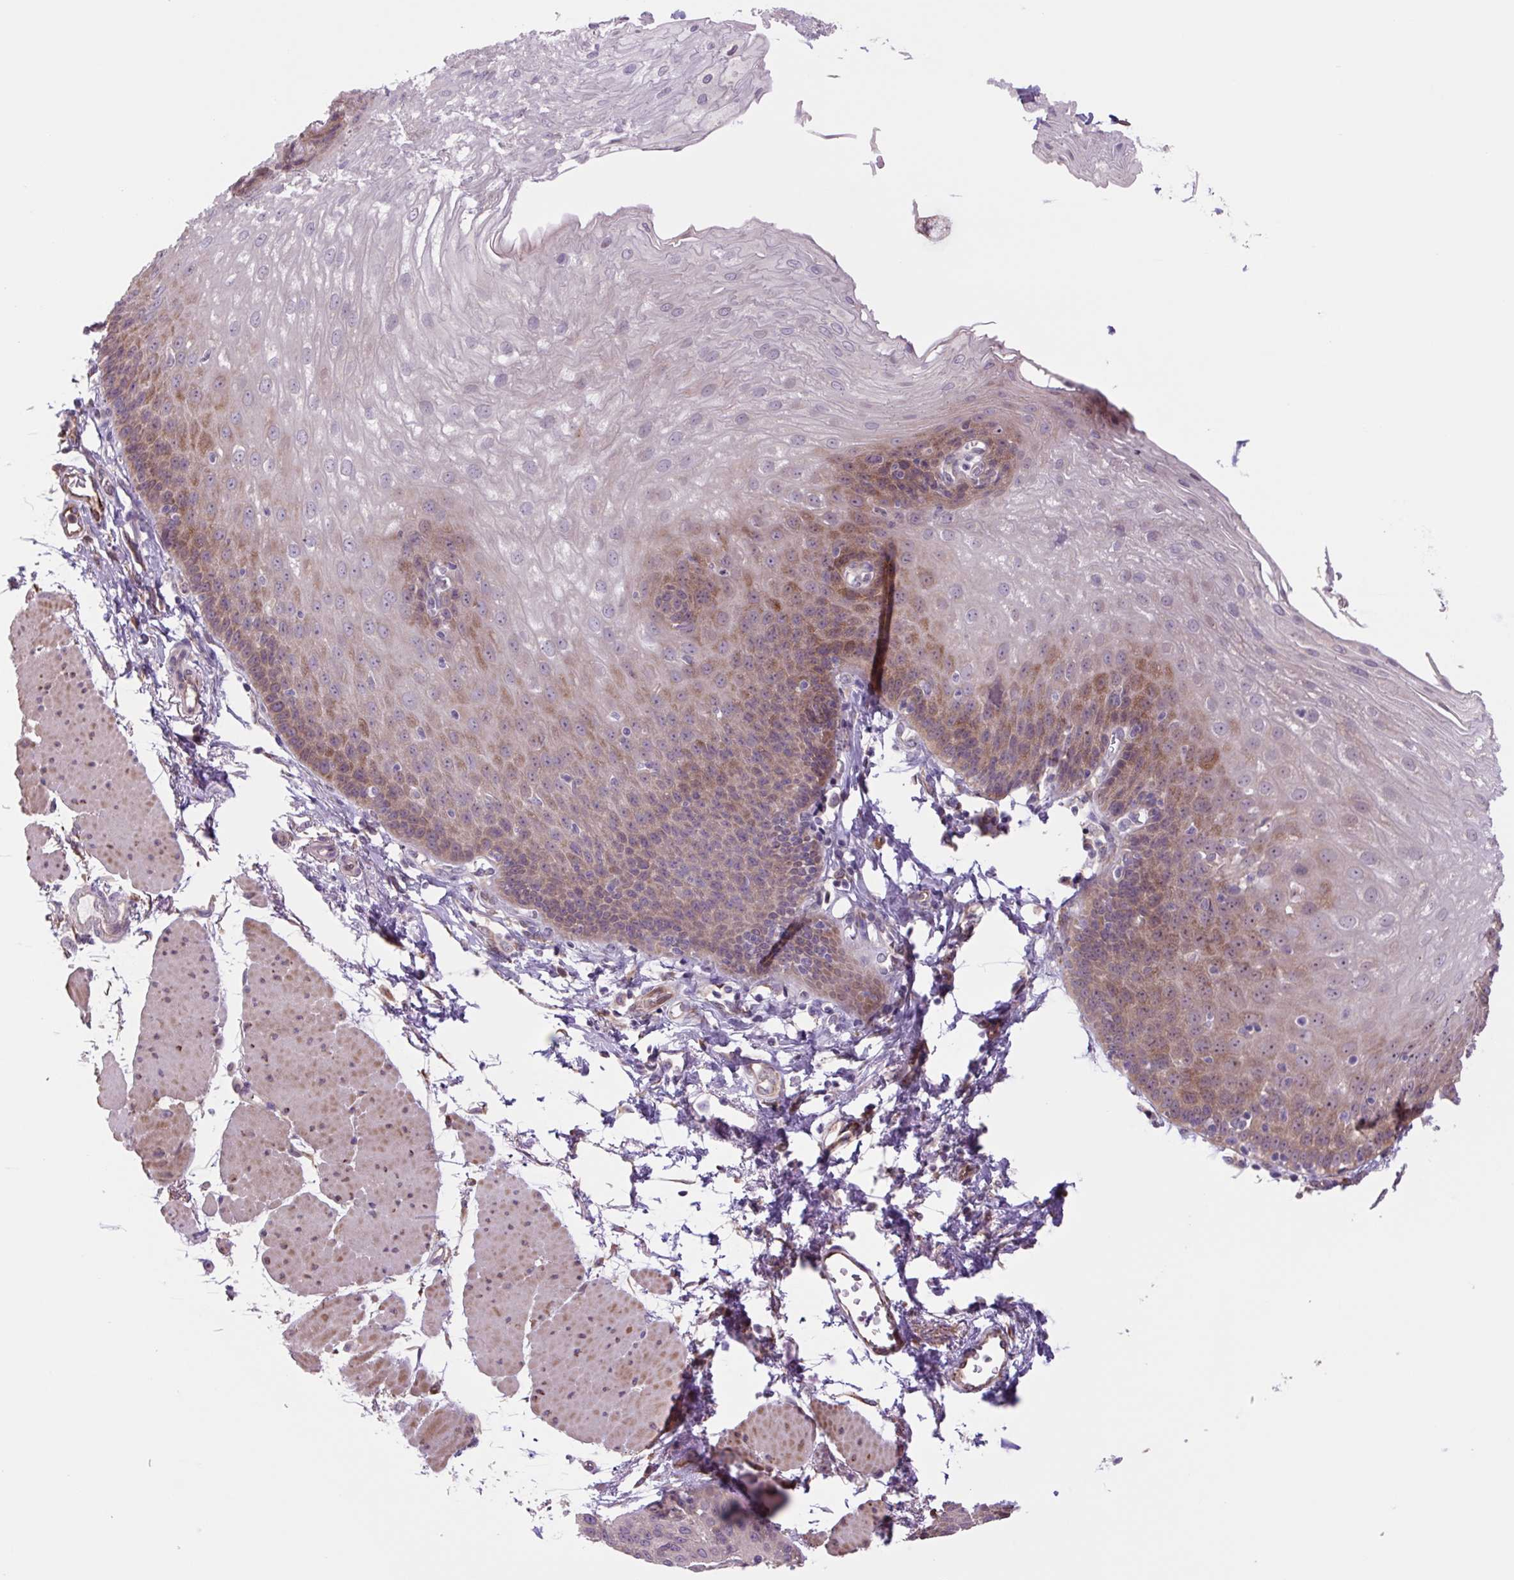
{"staining": {"intensity": "moderate", "quantity": "25%-75%", "location": "cytoplasmic/membranous"}, "tissue": "esophagus", "cell_type": "Squamous epithelial cells", "image_type": "normal", "snomed": [{"axis": "morphology", "description": "Normal tissue, NOS"}, {"axis": "topography", "description": "Esophagus"}], "caption": "Esophagus stained with IHC exhibits moderate cytoplasmic/membranous staining in about 25%-75% of squamous epithelial cells. (DAB IHC, brown staining for protein, blue staining for nuclei).", "gene": "PLA2G4A", "patient": {"sex": "female", "age": 81}}